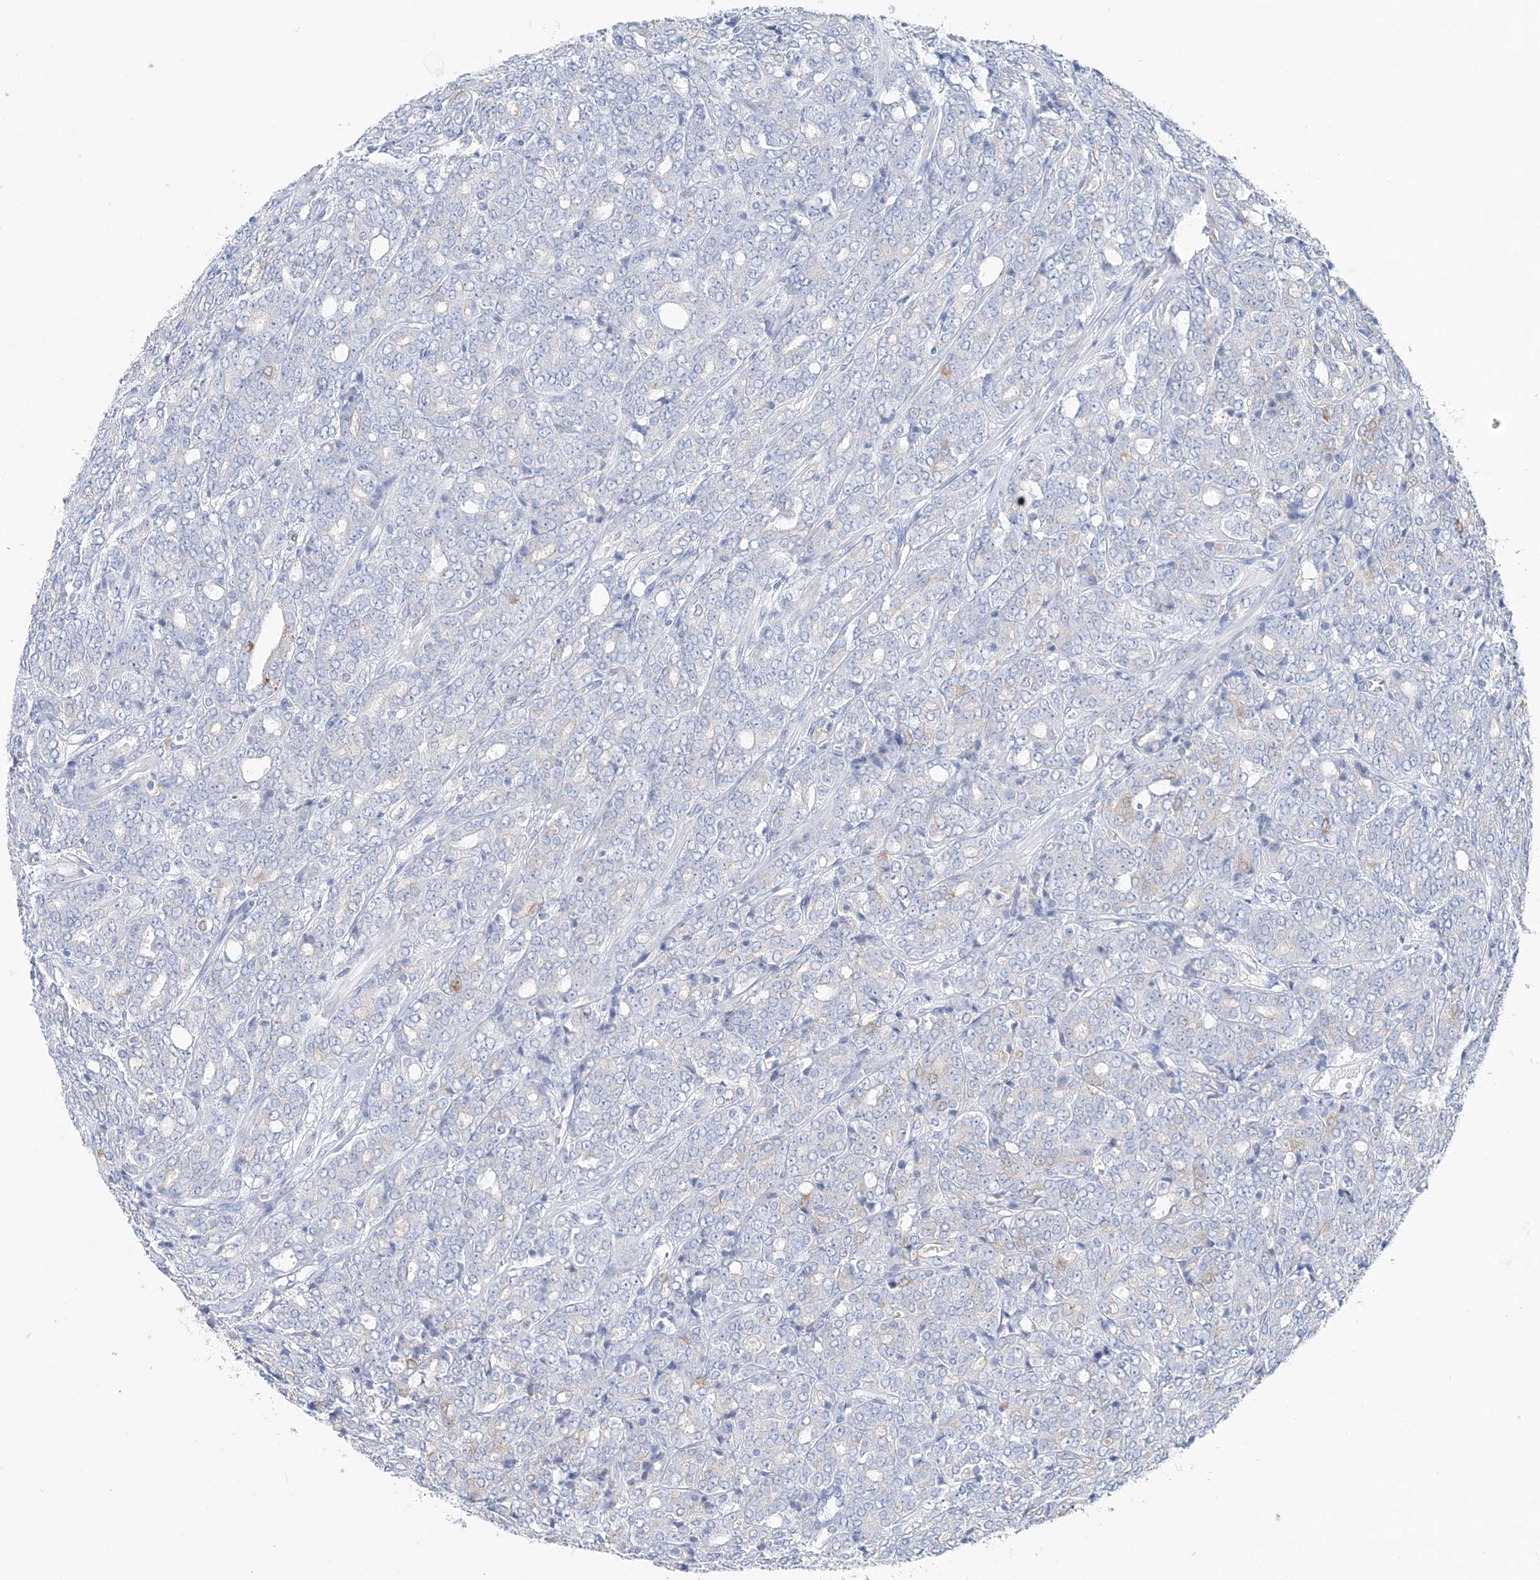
{"staining": {"intensity": "moderate", "quantity": "<25%", "location": "cytoplasmic/membranous"}, "tissue": "prostate cancer", "cell_type": "Tumor cells", "image_type": "cancer", "snomed": [{"axis": "morphology", "description": "Adenocarcinoma, High grade"}, {"axis": "topography", "description": "Prostate"}], "caption": "Immunohistochemistry (IHC) (DAB (3,3'-diaminobenzidine)) staining of prostate cancer (adenocarcinoma (high-grade)) demonstrates moderate cytoplasmic/membranous protein expression in approximately <25% of tumor cells.", "gene": "HMGCS1", "patient": {"sex": "male", "age": 62}}